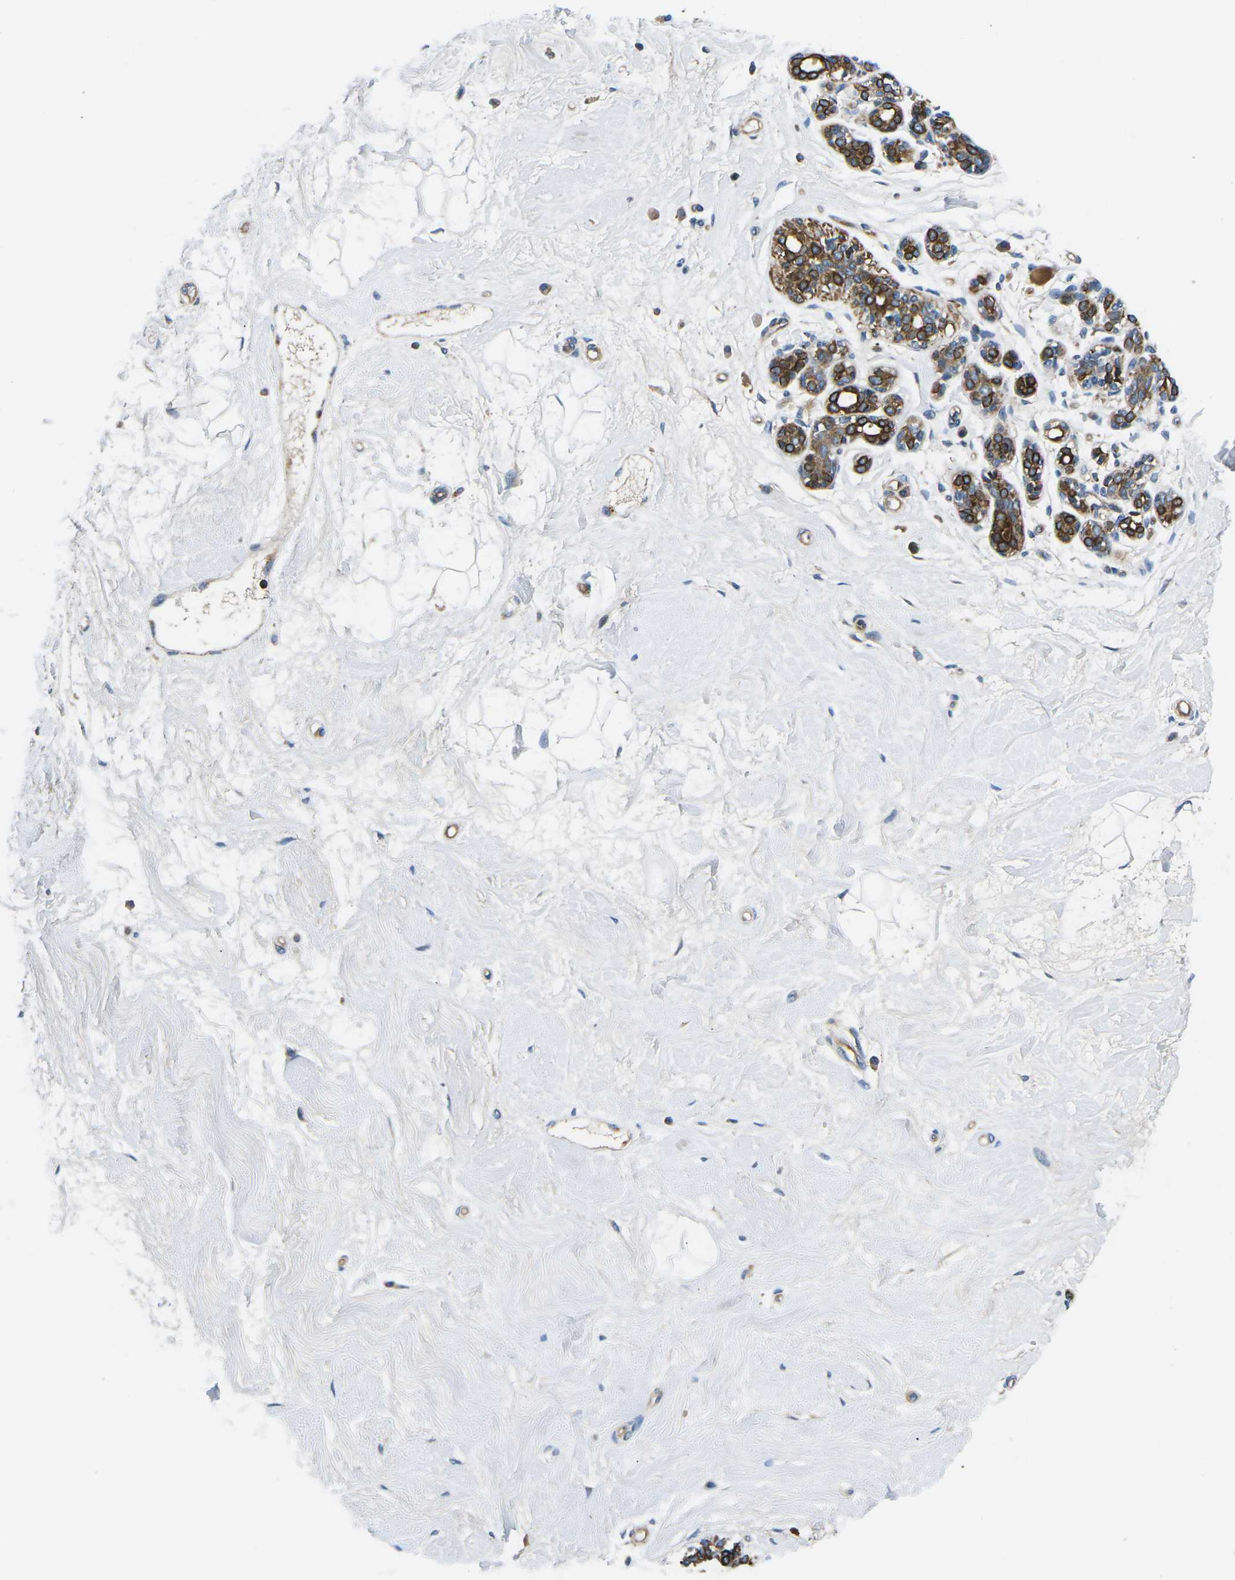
{"staining": {"intensity": "negative", "quantity": "none", "location": "none"}, "tissue": "breast", "cell_type": "Adipocytes", "image_type": "normal", "snomed": [{"axis": "morphology", "description": "Normal tissue, NOS"}, {"axis": "morphology", "description": "Lobular carcinoma"}, {"axis": "topography", "description": "Breast"}], "caption": "Image shows no protein staining in adipocytes of normal breast. (Stains: DAB IHC with hematoxylin counter stain, Microscopy: brightfield microscopy at high magnification).", "gene": "KCNJ15", "patient": {"sex": "female", "age": 59}}